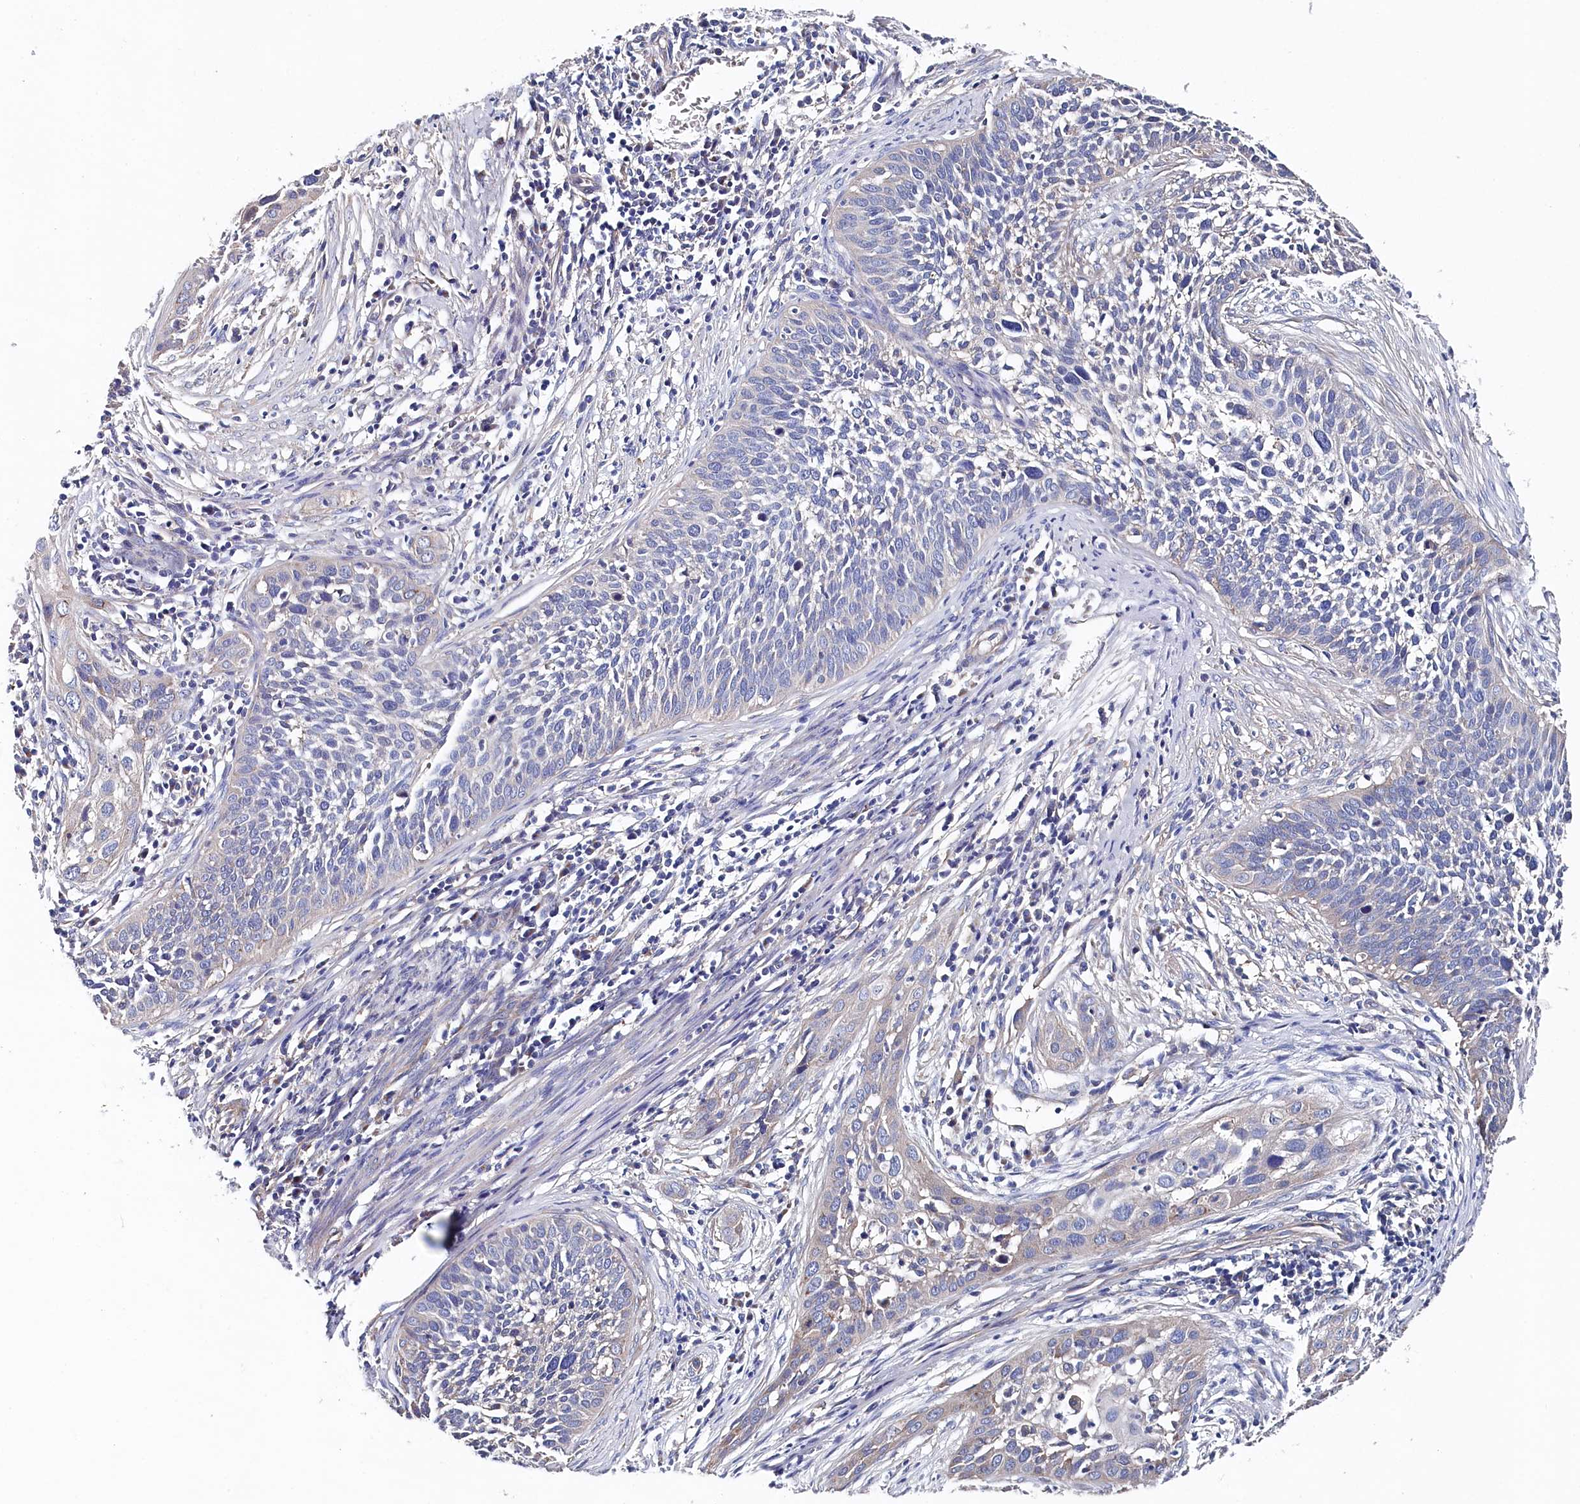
{"staining": {"intensity": "negative", "quantity": "none", "location": "none"}, "tissue": "cervical cancer", "cell_type": "Tumor cells", "image_type": "cancer", "snomed": [{"axis": "morphology", "description": "Squamous cell carcinoma, NOS"}, {"axis": "topography", "description": "Cervix"}], "caption": "Tumor cells are negative for brown protein staining in squamous cell carcinoma (cervical).", "gene": "BHMT", "patient": {"sex": "female", "age": 34}}